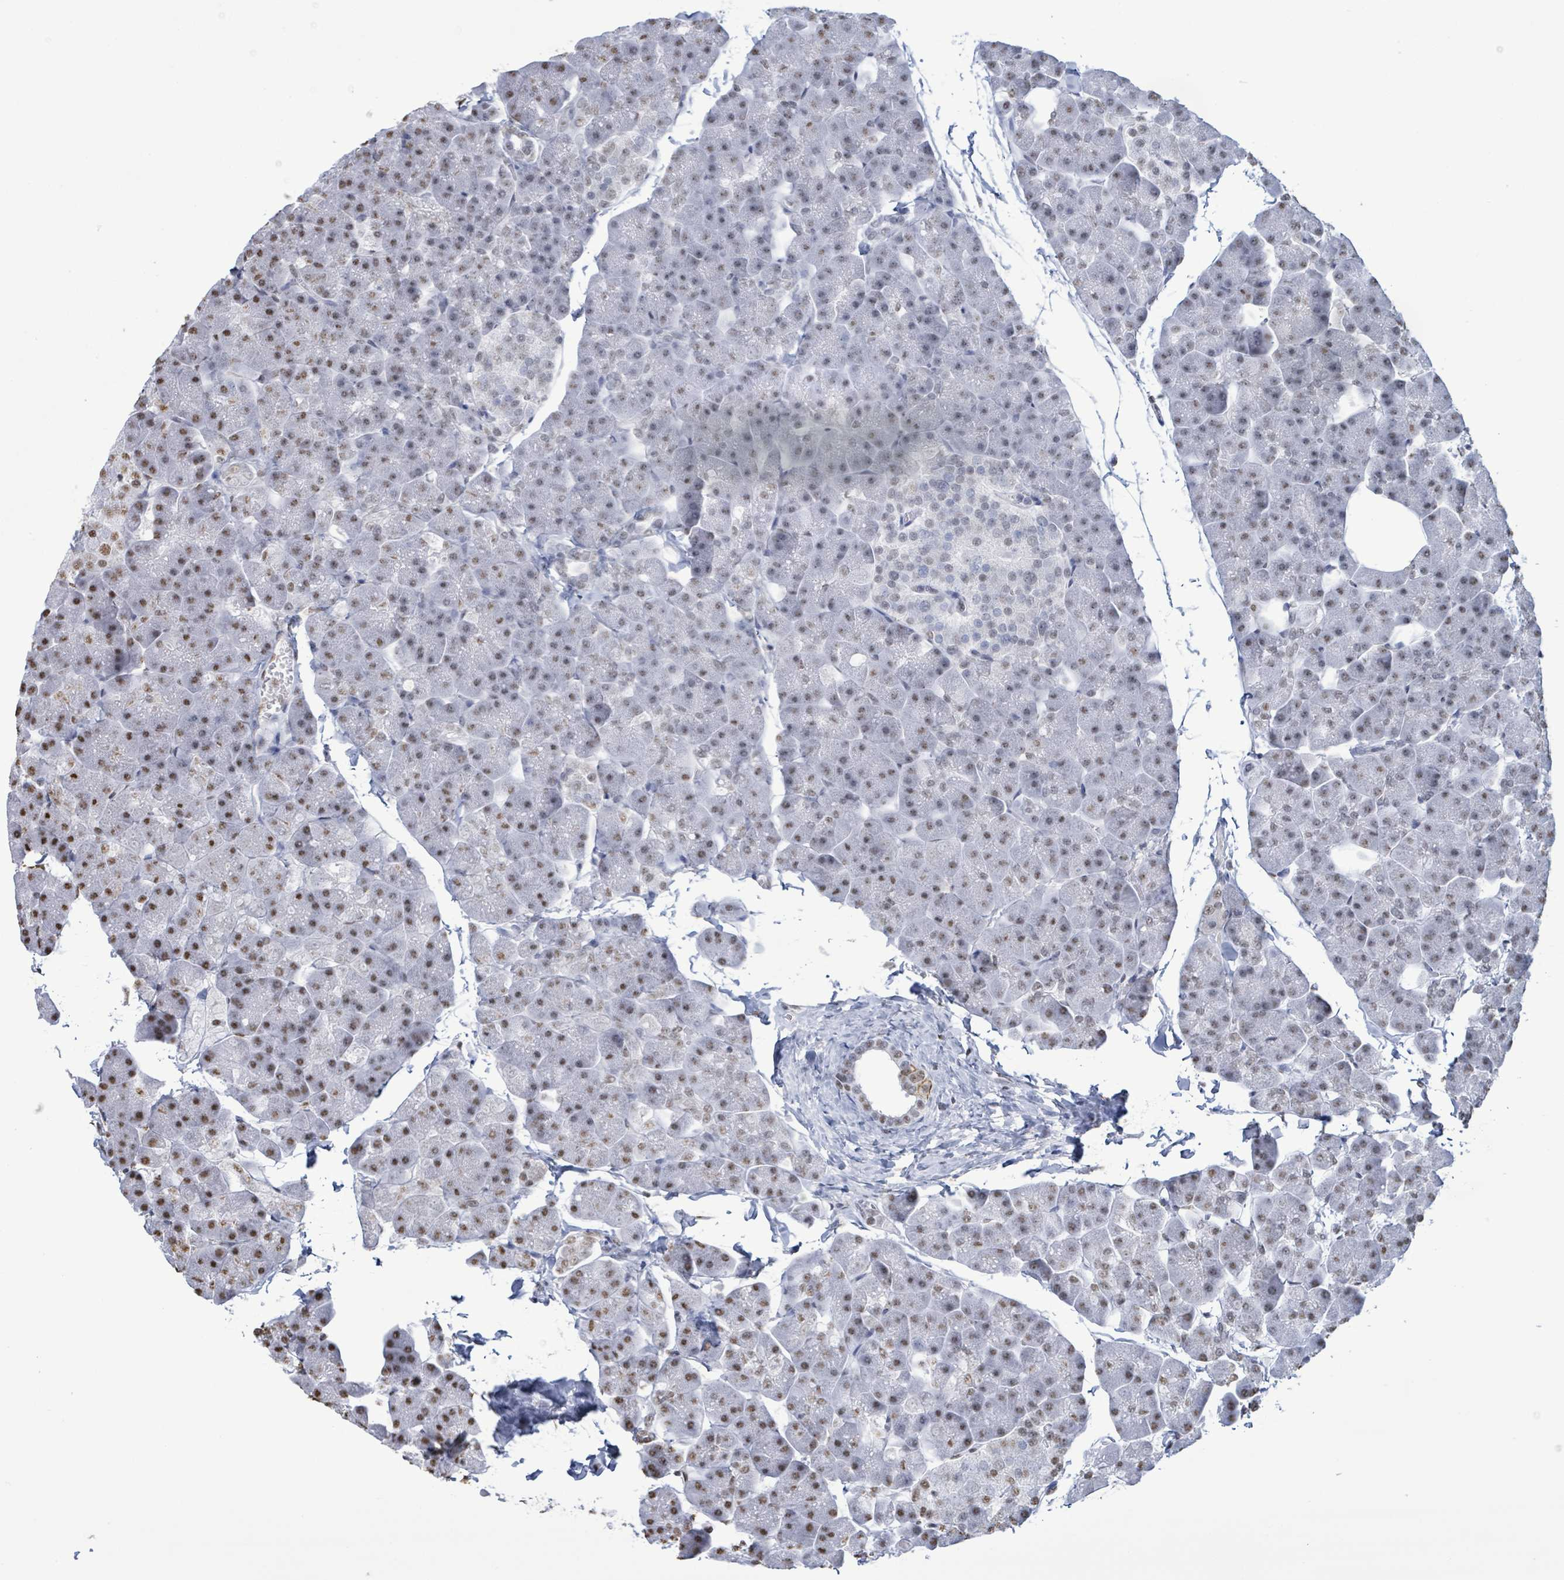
{"staining": {"intensity": "moderate", "quantity": "25%-75%", "location": "nuclear"}, "tissue": "pancreas", "cell_type": "Exocrine glandular cells", "image_type": "normal", "snomed": [{"axis": "morphology", "description": "Normal tissue, NOS"}, {"axis": "topography", "description": "Pancreas"}], "caption": "Immunohistochemistry (DAB (3,3'-diaminobenzidine)) staining of unremarkable pancreas exhibits moderate nuclear protein expression in about 25%-75% of exocrine glandular cells. The protein is stained brown, and the nuclei are stained in blue (DAB IHC with brightfield microscopy, high magnification).", "gene": "SAMD14", "patient": {"sex": "male", "age": 35}}